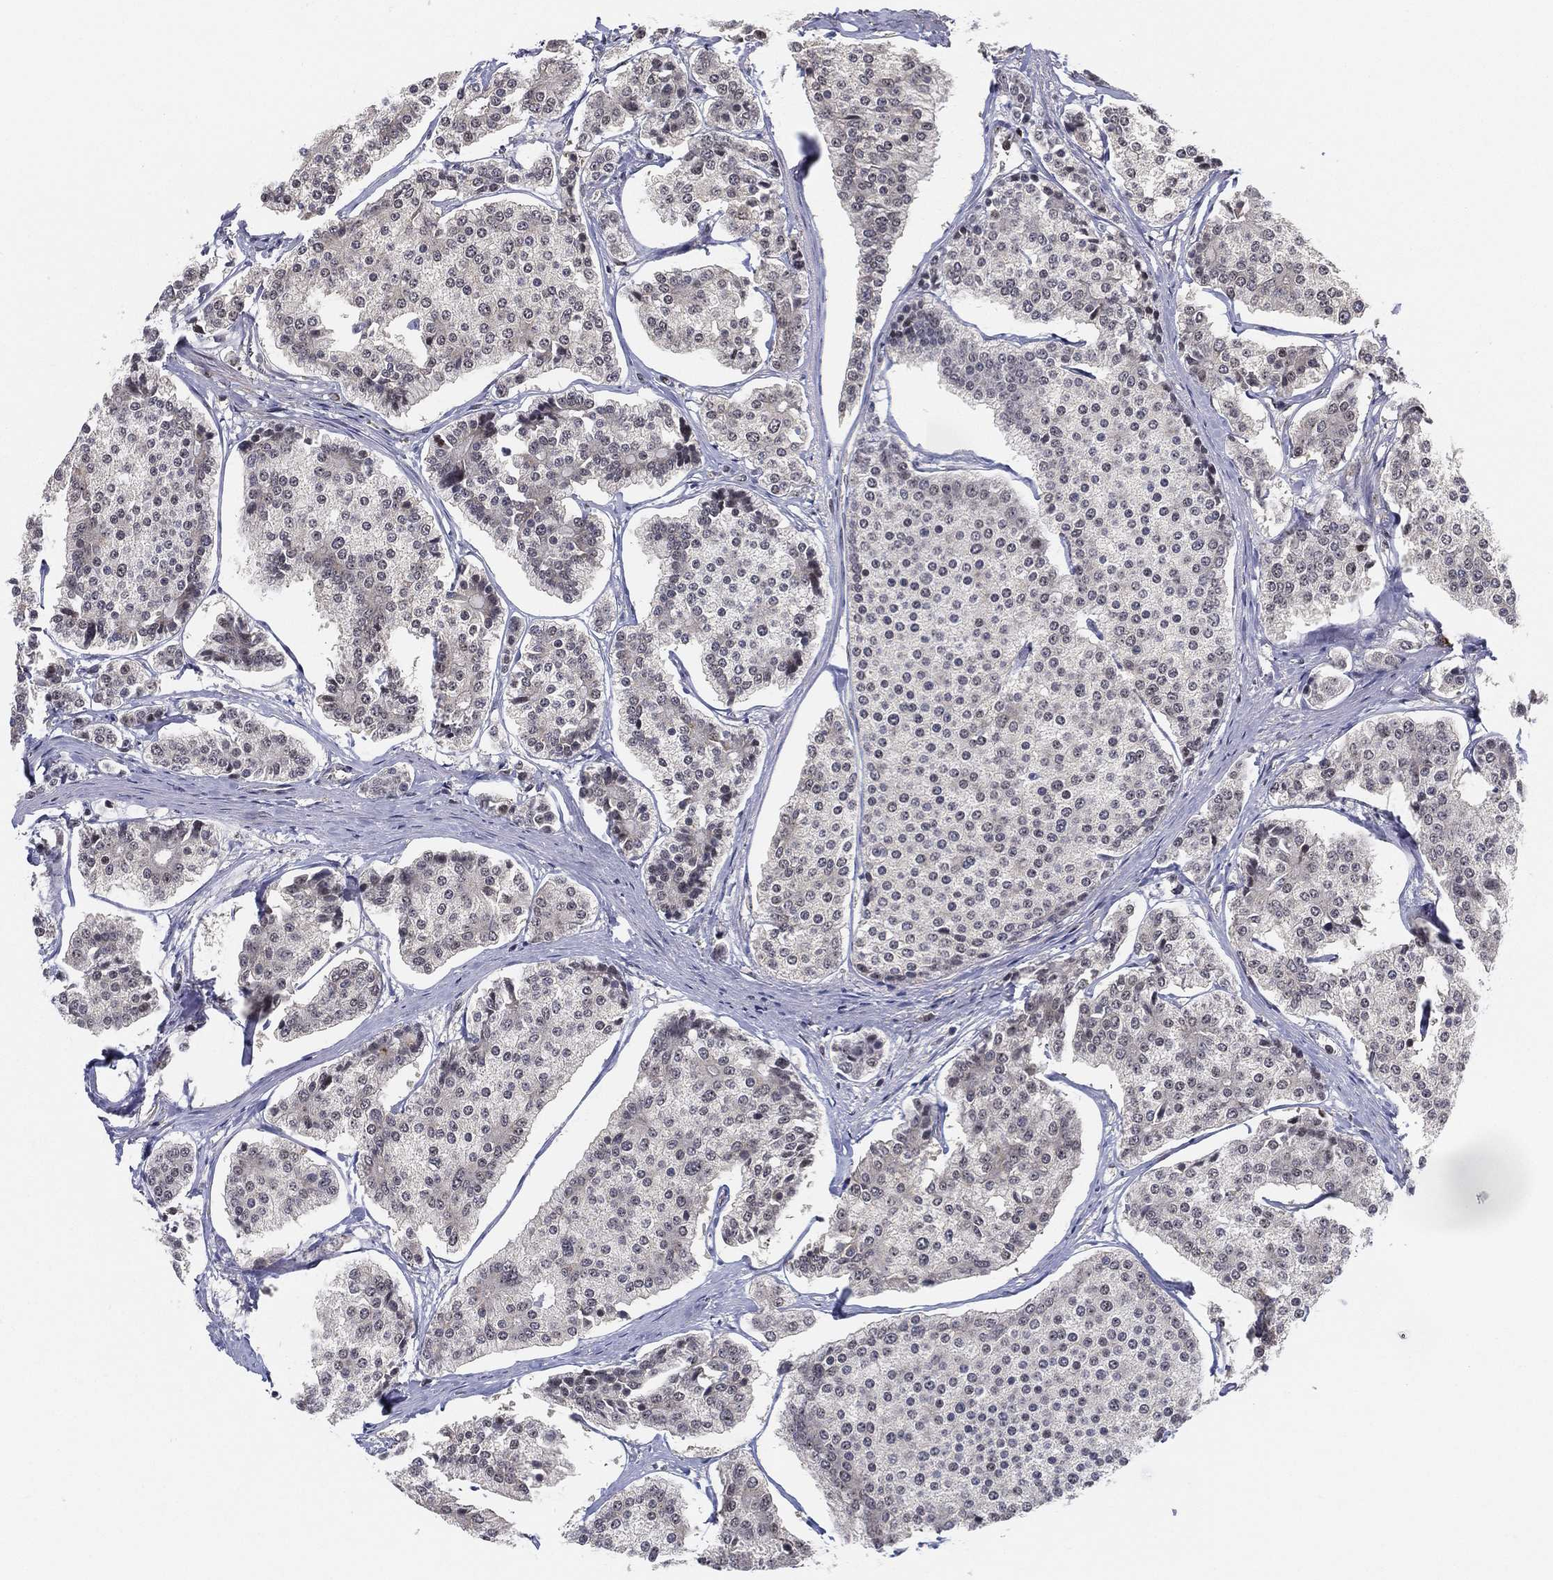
{"staining": {"intensity": "negative", "quantity": "none", "location": "none"}, "tissue": "carcinoid", "cell_type": "Tumor cells", "image_type": "cancer", "snomed": [{"axis": "morphology", "description": "Carcinoid, malignant, NOS"}, {"axis": "topography", "description": "Small intestine"}], "caption": "DAB (3,3'-diaminobenzidine) immunohistochemical staining of carcinoid exhibits no significant expression in tumor cells. Brightfield microscopy of immunohistochemistry (IHC) stained with DAB (3,3'-diaminobenzidine) (brown) and hematoxylin (blue), captured at high magnification.", "gene": "PPP1R16B", "patient": {"sex": "female", "age": 65}}